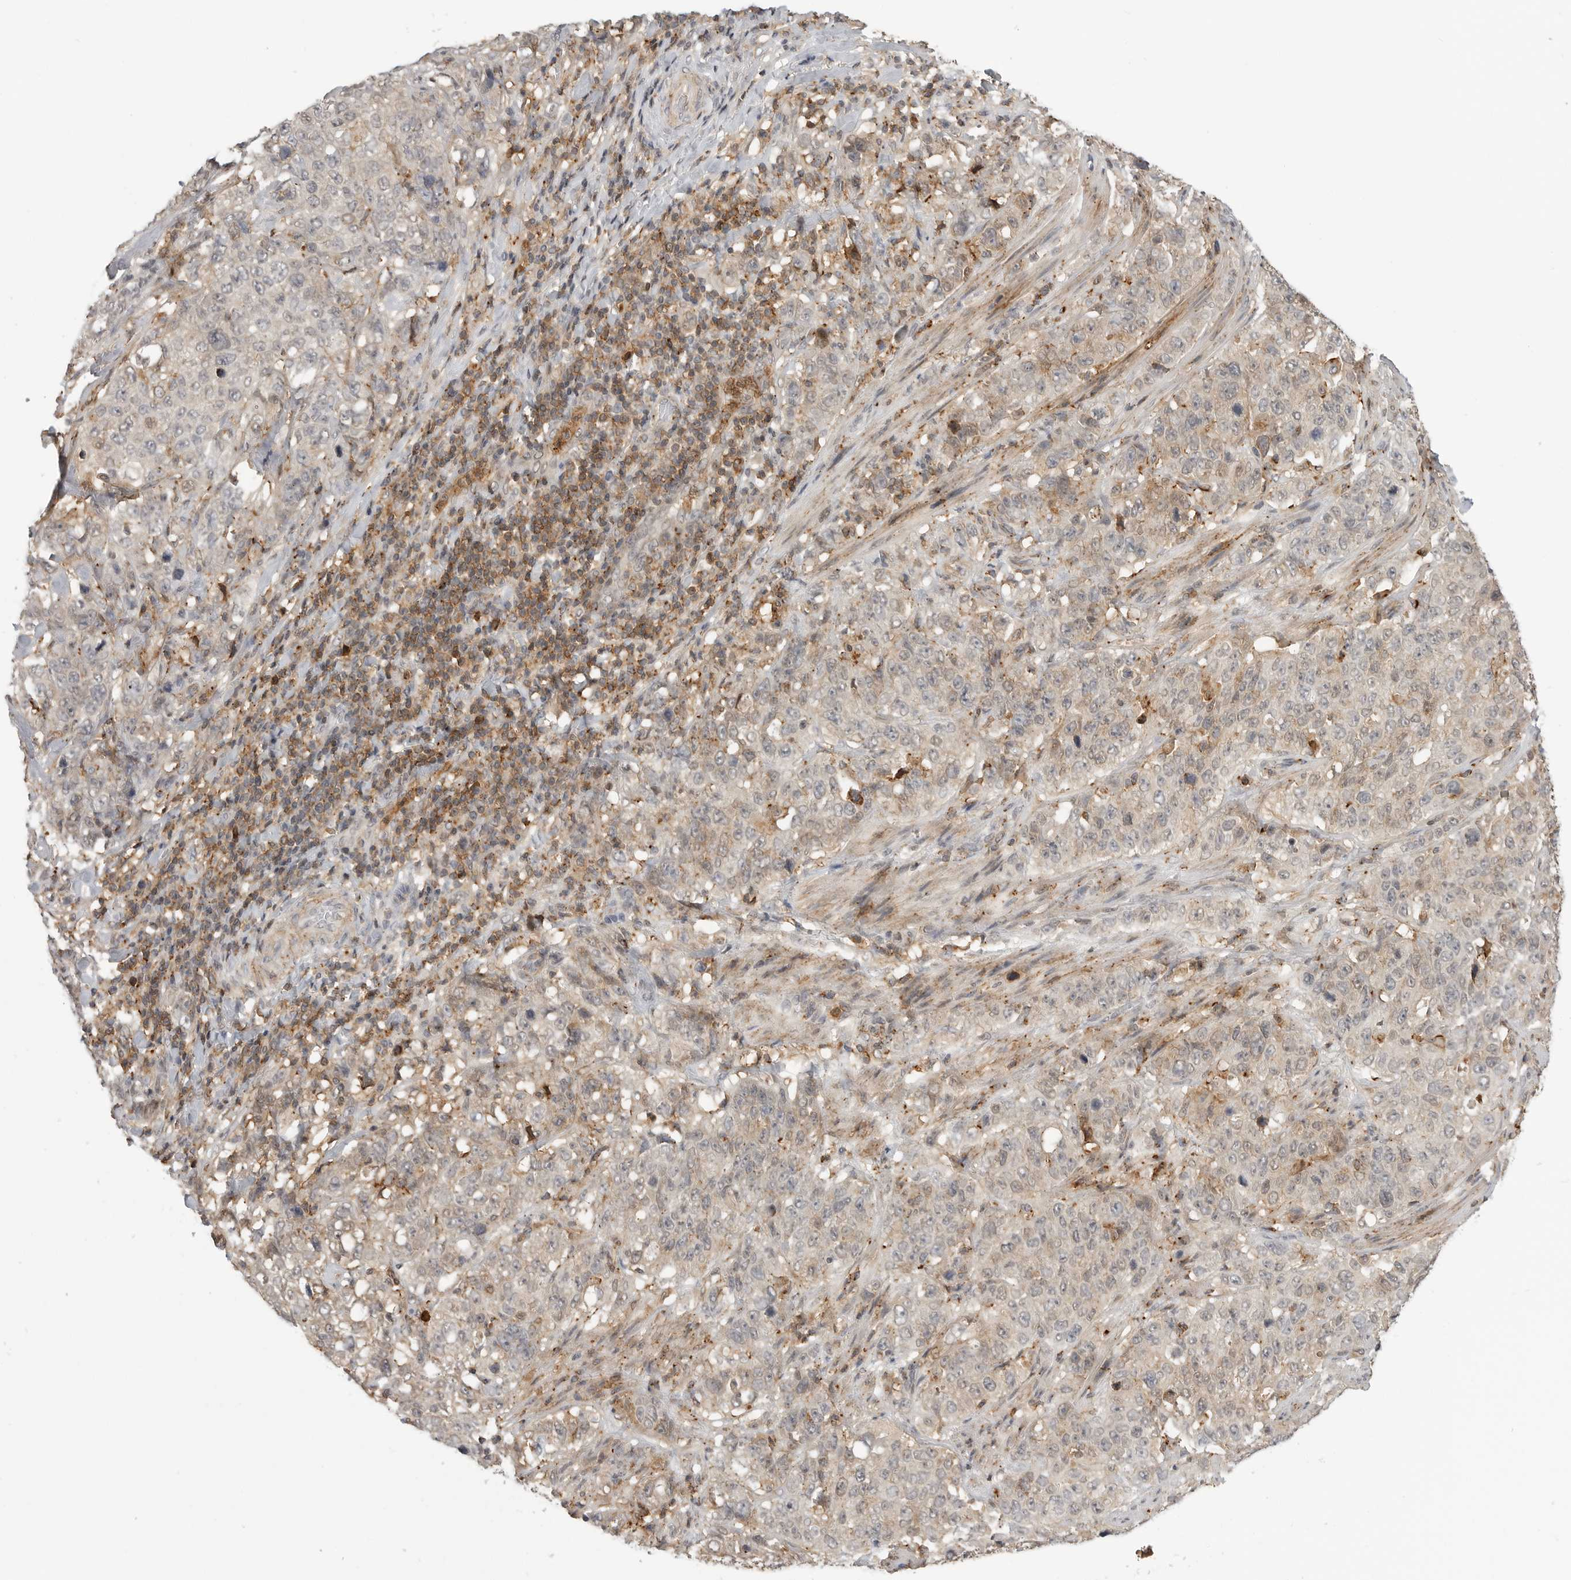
{"staining": {"intensity": "negative", "quantity": "none", "location": "none"}, "tissue": "stomach cancer", "cell_type": "Tumor cells", "image_type": "cancer", "snomed": [{"axis": "morphology", "description": "Adenocarcinoma, NOS"}, {"axis": "topography", "description": "Stomach"}], "caption": "IHC of human adenocarcinoma (stomach) displays no expression in tumor cells. Nuclei are stained in blue.", "gene": "ANXA11", "patient": {"sex": "male", "age": 48}}